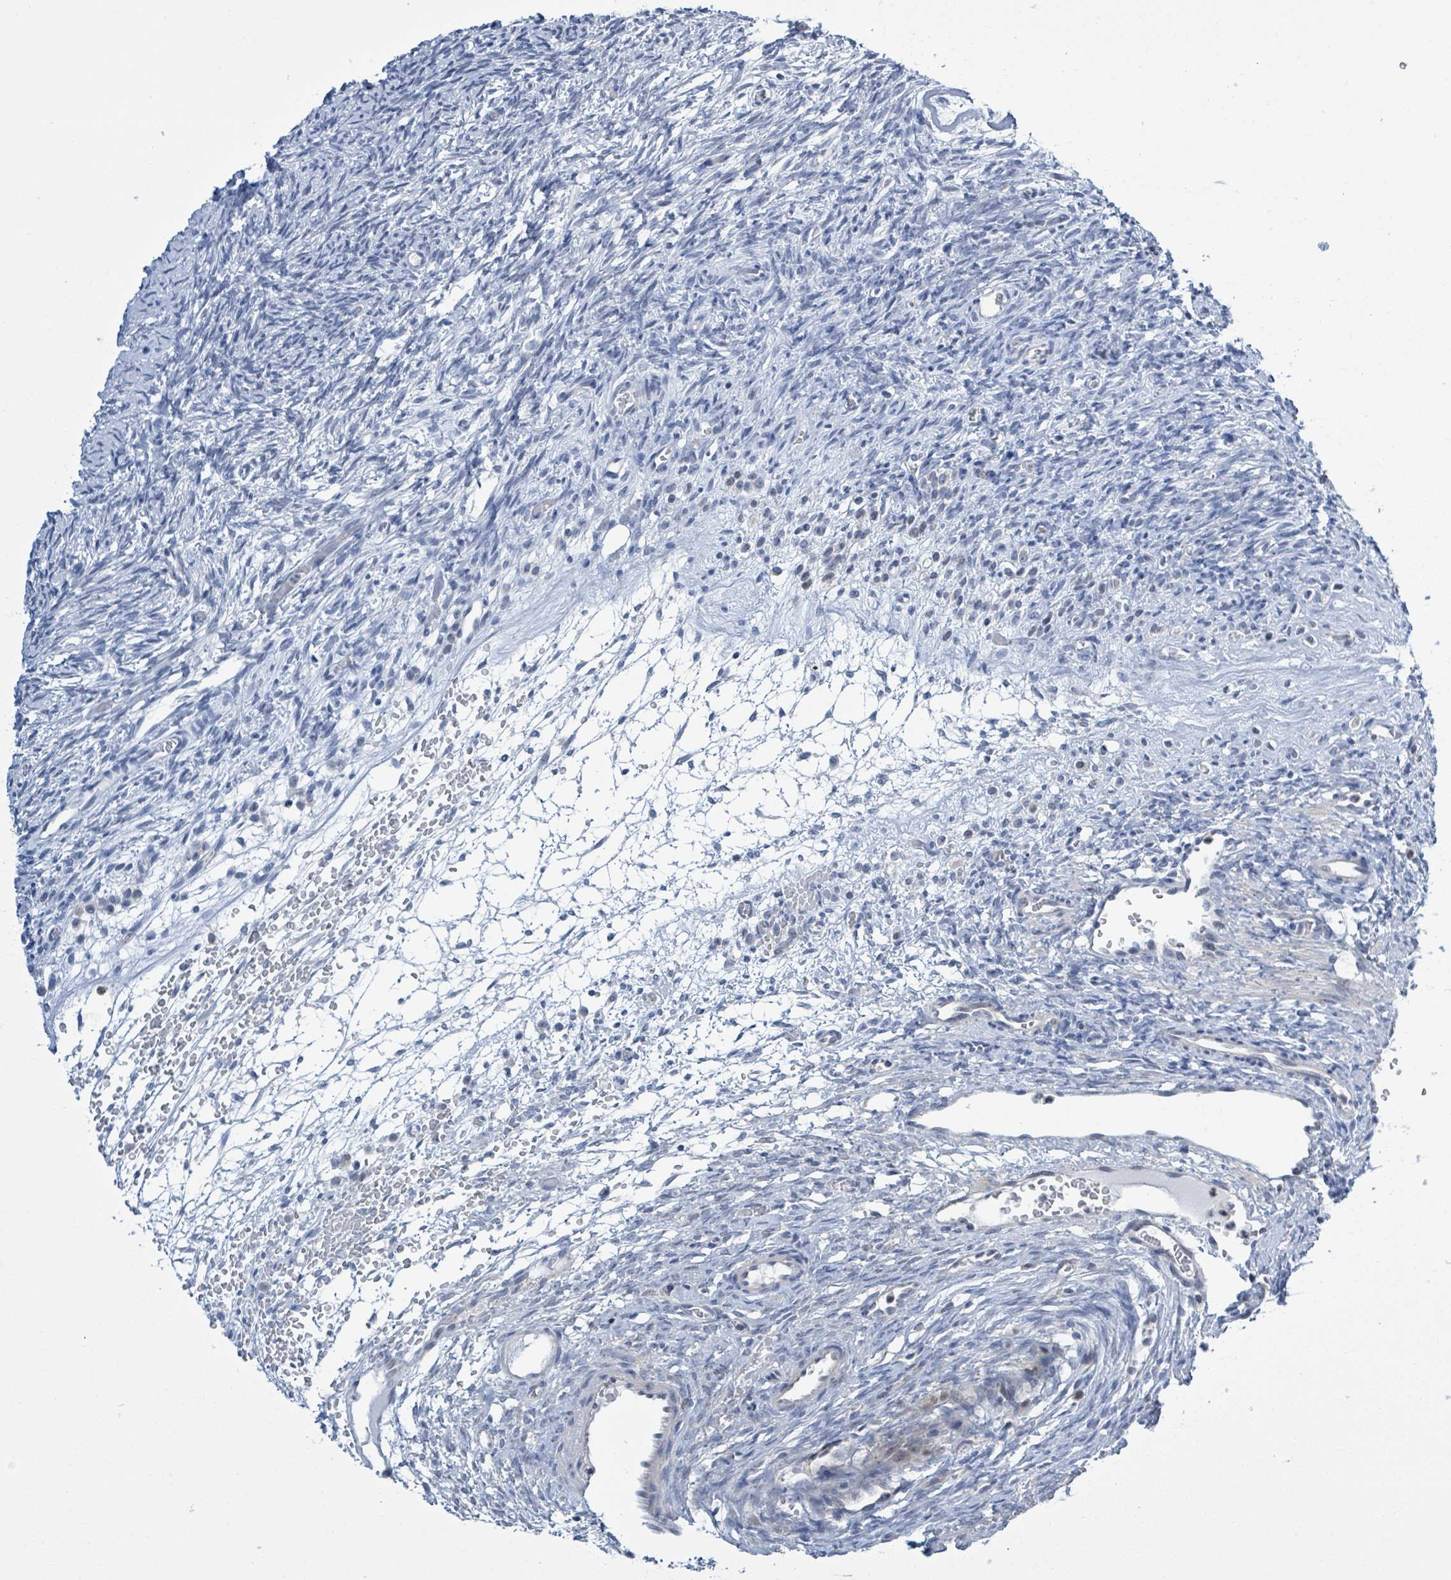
{"staining": {"intensity": "negative", "quantity": "none", "location": "none"}, "tissue": "ovary", "cell_type": "Ovarian stroma cells", "image_type": "normal", "snomed": [{"axis": "morphology", "description": "Normal tissue, NOS"}, {"axis": "topography", "description": "Ovary"}], "caption": "Human ovary stained for a protein using IHC exhibits no positivity in ovarian stroma cells.", "gene": "DGKZ", "patient": {"sex": "female", "age": 39}}